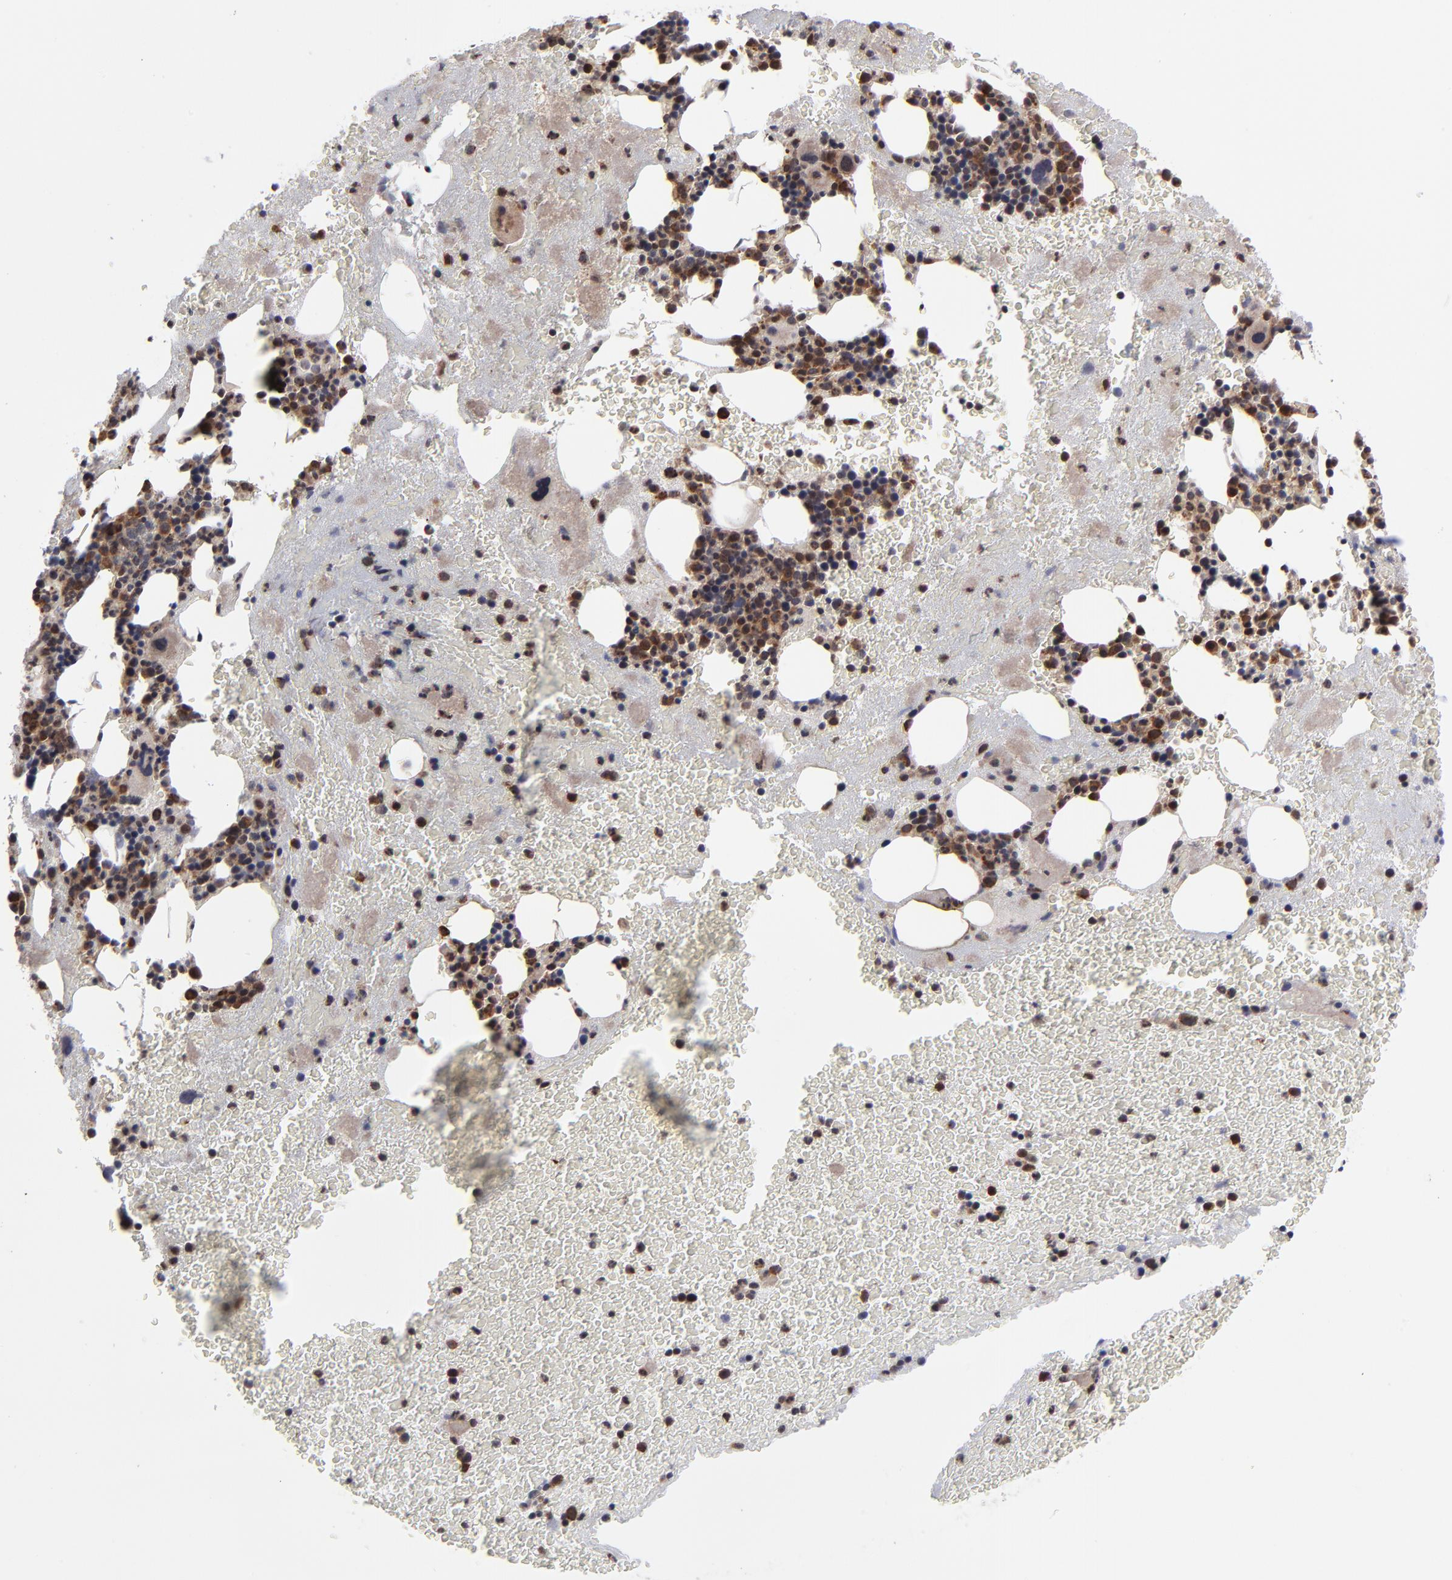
{"staining": {"intensity": "moderate", "quantity": ">75%", "location": "cytoplasmic/membranous,nuclear"}, "tissue": "bone marrow", "cell_type": "Hematopoietic cells", "image_type": "normal", "snomed": [{"axis": "morphology", "description": "Normal tissue, NOS"}, {"axis": "topography", "description": "Bone marrow"}], "caption": "Bone marrow was stained to show a protein in brown. There is medium levels of moderate cytoplasmic/membranous,nuclear staining in approximately >75% of hematopoietic cells. The staining was performed using DAB (3,3'-diaminobenzidine), with brown indicating positive protein expression. Nuclei are stained blue with hematoxylin.", "gene": "UBE2L6", "patient": {"sex": "male", "age": 76}}